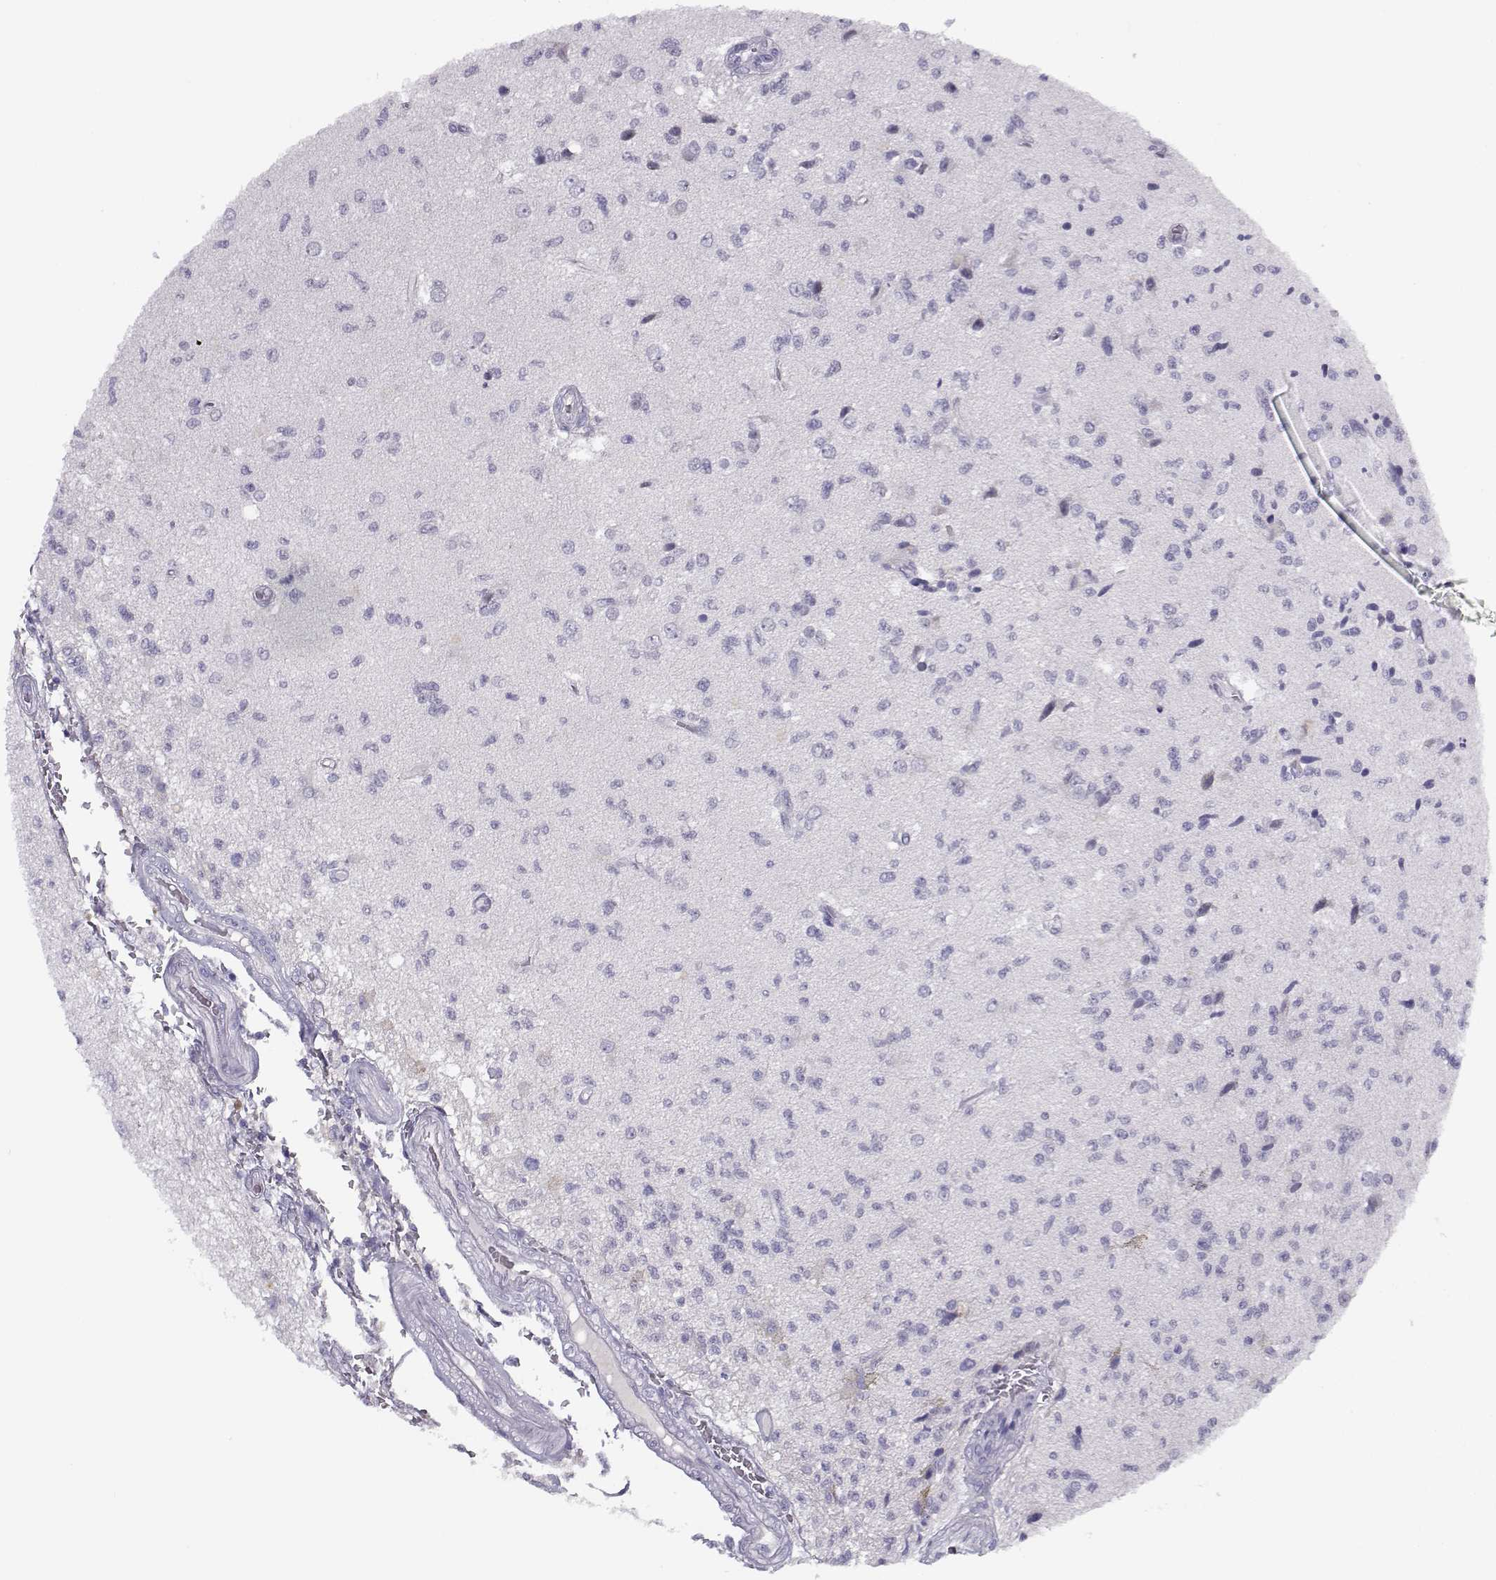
{"staining": {"intensity": "negative", "quantity": "none", "location": "none"}, "tissue": "glioma", "cell_type": "Tumor cells", "image_type": "cancer", "snomed": [{"axis": "morphology", "description": "Glioma, malignant, High grade"}, {"axis": "topography", "description": "Brain"}], "caption": "Immunohistochemistry histopathology image of glioma stained for a protein (brown), which shows no positivity in tumor cells.", "gene": "CFAP77", "patient": {"sex": "male", "age": 56}}